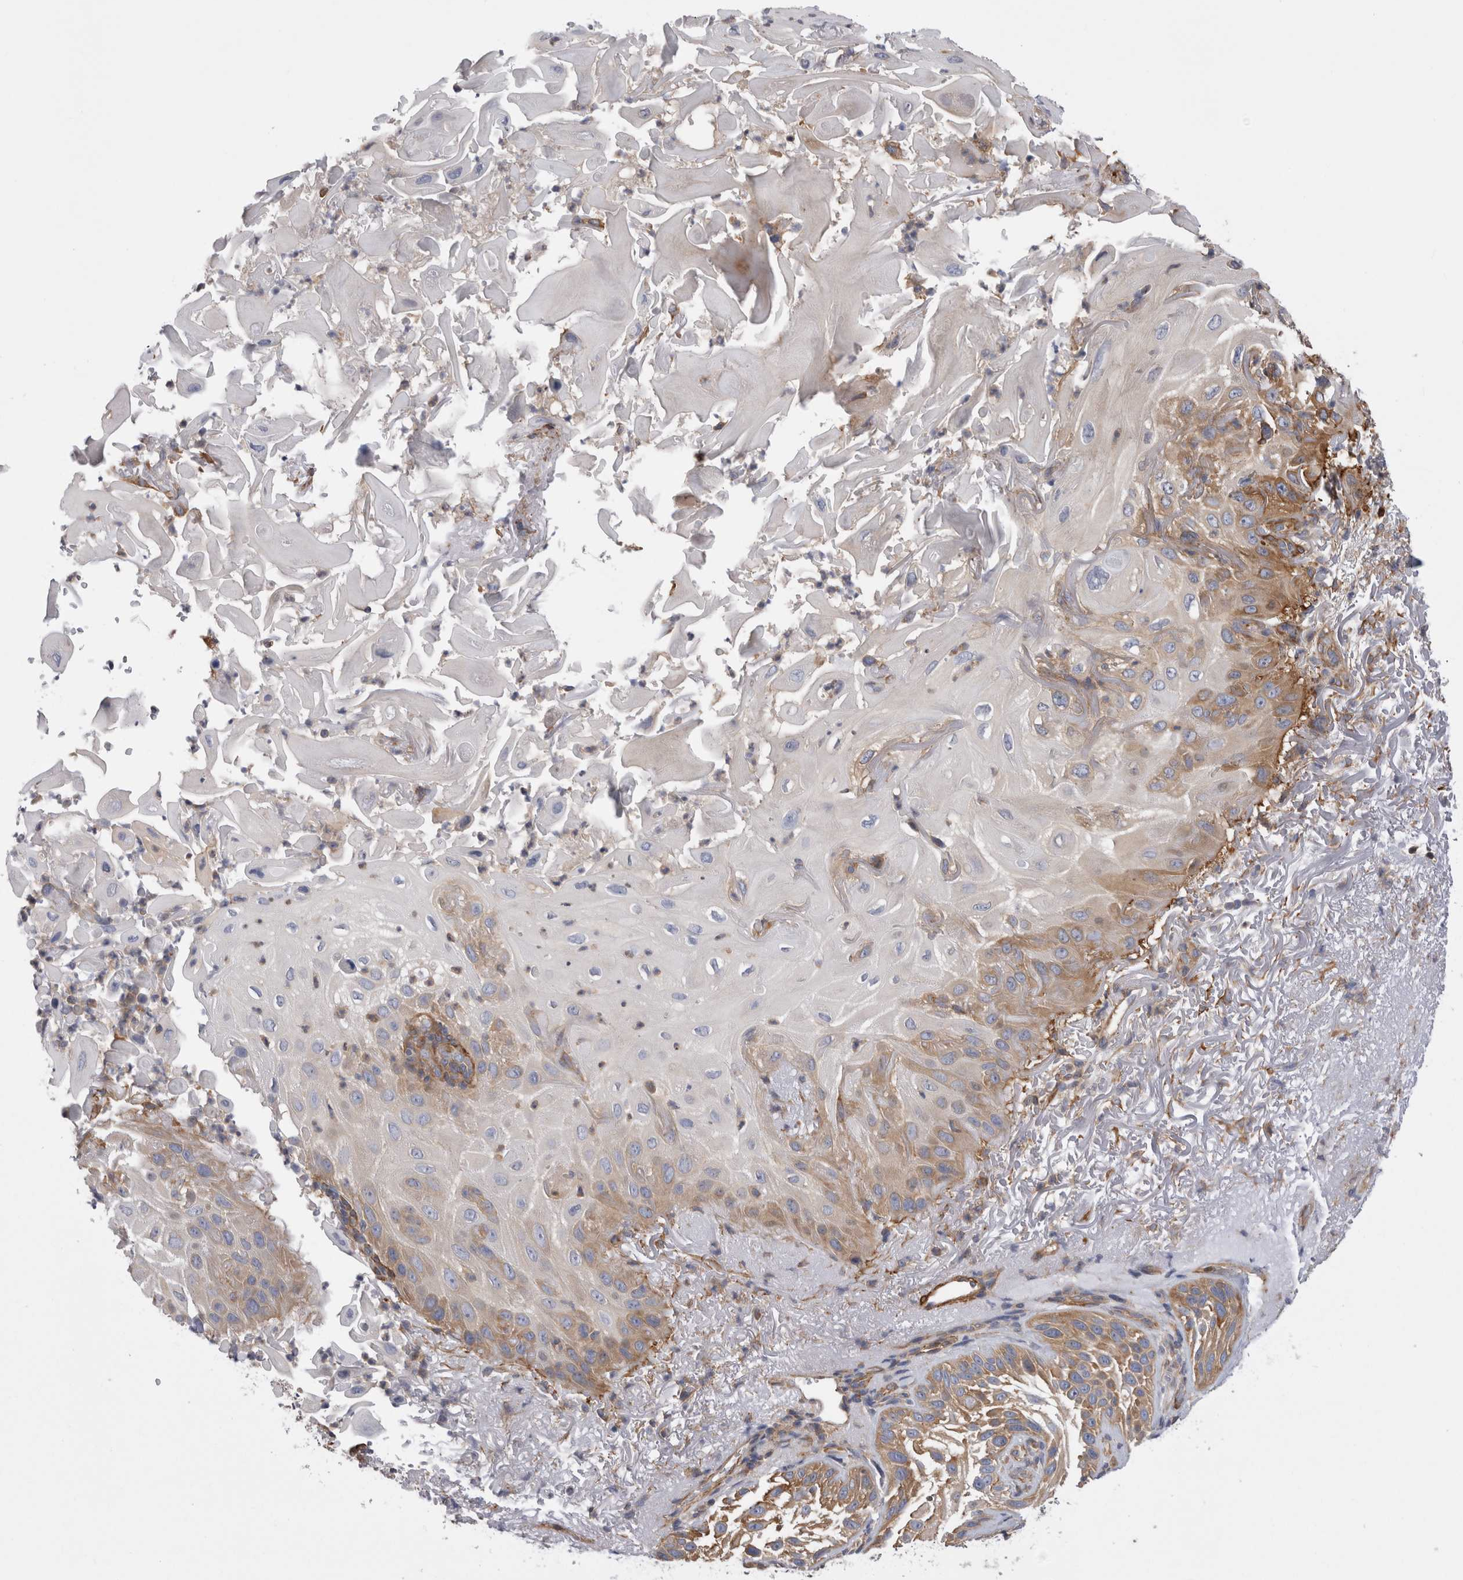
{"staining": {"intensity": "moderate", "quantity": "<25%", "location": "cytoplasmic/membranous"}, "tissue": "skin cancer", "cell_type": "Tumor cells", "image_type": "cancer", "snomed": [{"axis": "morphology", "description": "Squamous cell carcinoma, NOS"}, {"axis": "topography", "description": "Skin"}], "caption": "A histopathology image of human skin squamous cell carcinoma stained for a protein reveals moderate cytoplasmic/membranous brown staining in tumor cells. (DAB = brown stain, brightfield microscopy at high magnification).", "gene": "EPRS1", "patient": {"sex": "female", "age": 77}}